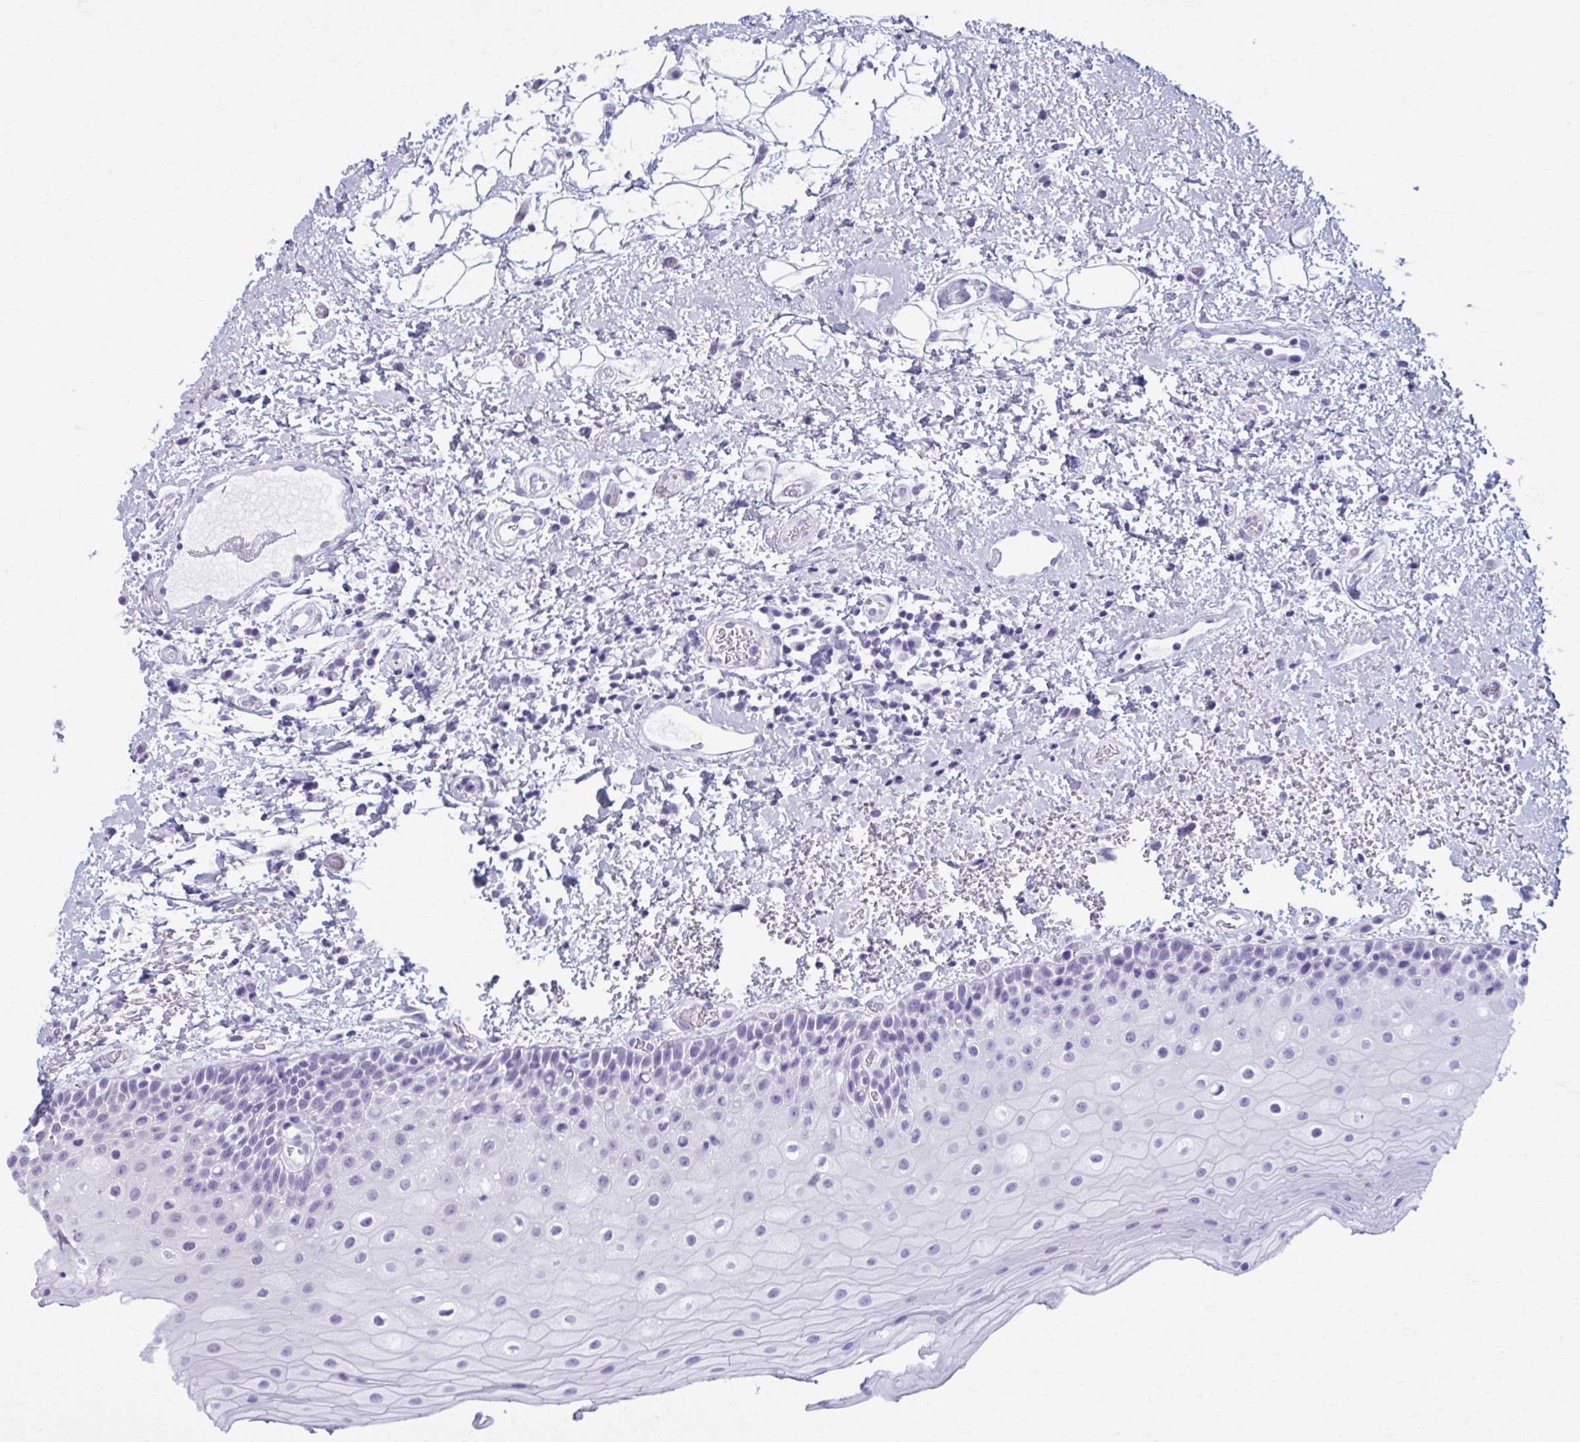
{"staining": {"intensity": "negative", "quantity": "none", "location": "none"}, "tissue": "oral mucosa", "cell_type": "Squamous epithelial cells", "image_type": "normal", "snomed": [{"axis": "morphology", "description": "Normal tissue, NOS"}, {"axis": "topography", "description": "Oral tissue"}], "caption": "DAB (3,3'-diaminobenzidine) immunohistochemical staining of unremarkable human oral mucosa demonstrates no significant staining in squamous epithelial cells. (DAB (3,3'-diaminobenzidine) immunohistochemistry visualized using brightfield microscopy, high magnification).", "gene": "NUMBL", "patient": {"sex": "female", "age": 82}}